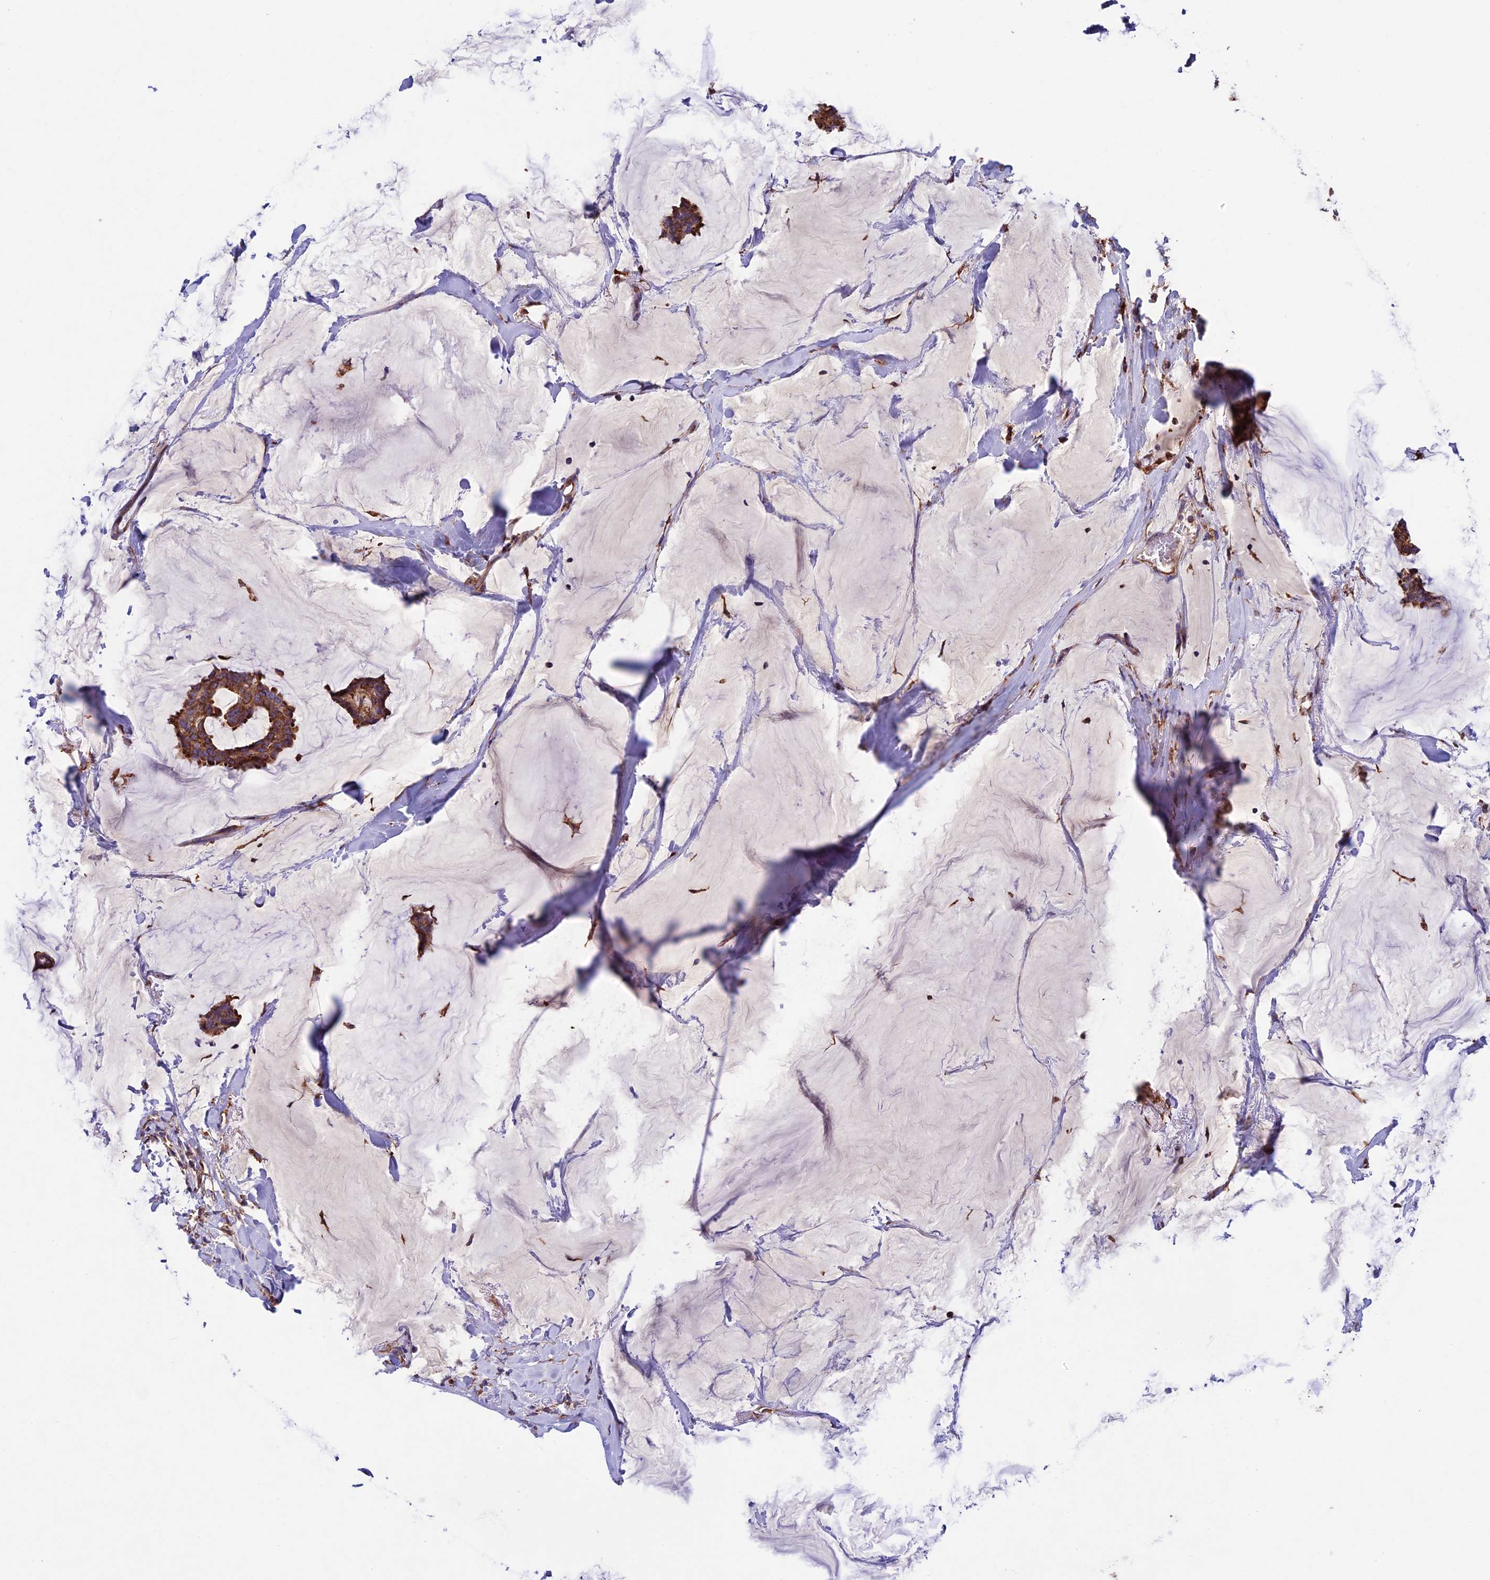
{"staining": {"intensity": "moderate", "quantity": ">75%", "location": "cytoplasmic/membranous"}, "tissue": "breast cancer", "cell_type": "Tumor cells", "image_type": "cancer", "snomed": [{"axis": "morphology", "description": "Duct carcinoma"}, {"axis": "topography", "description": "Breast"}], "caption": "A brown stain labels moderate cytoplasmic/membranous expression of a protein in human invasive ductal carcinoma (breast) tumor cells.", "gene": "BTBD3", "patient": {"sex": "female", "age": 93}}